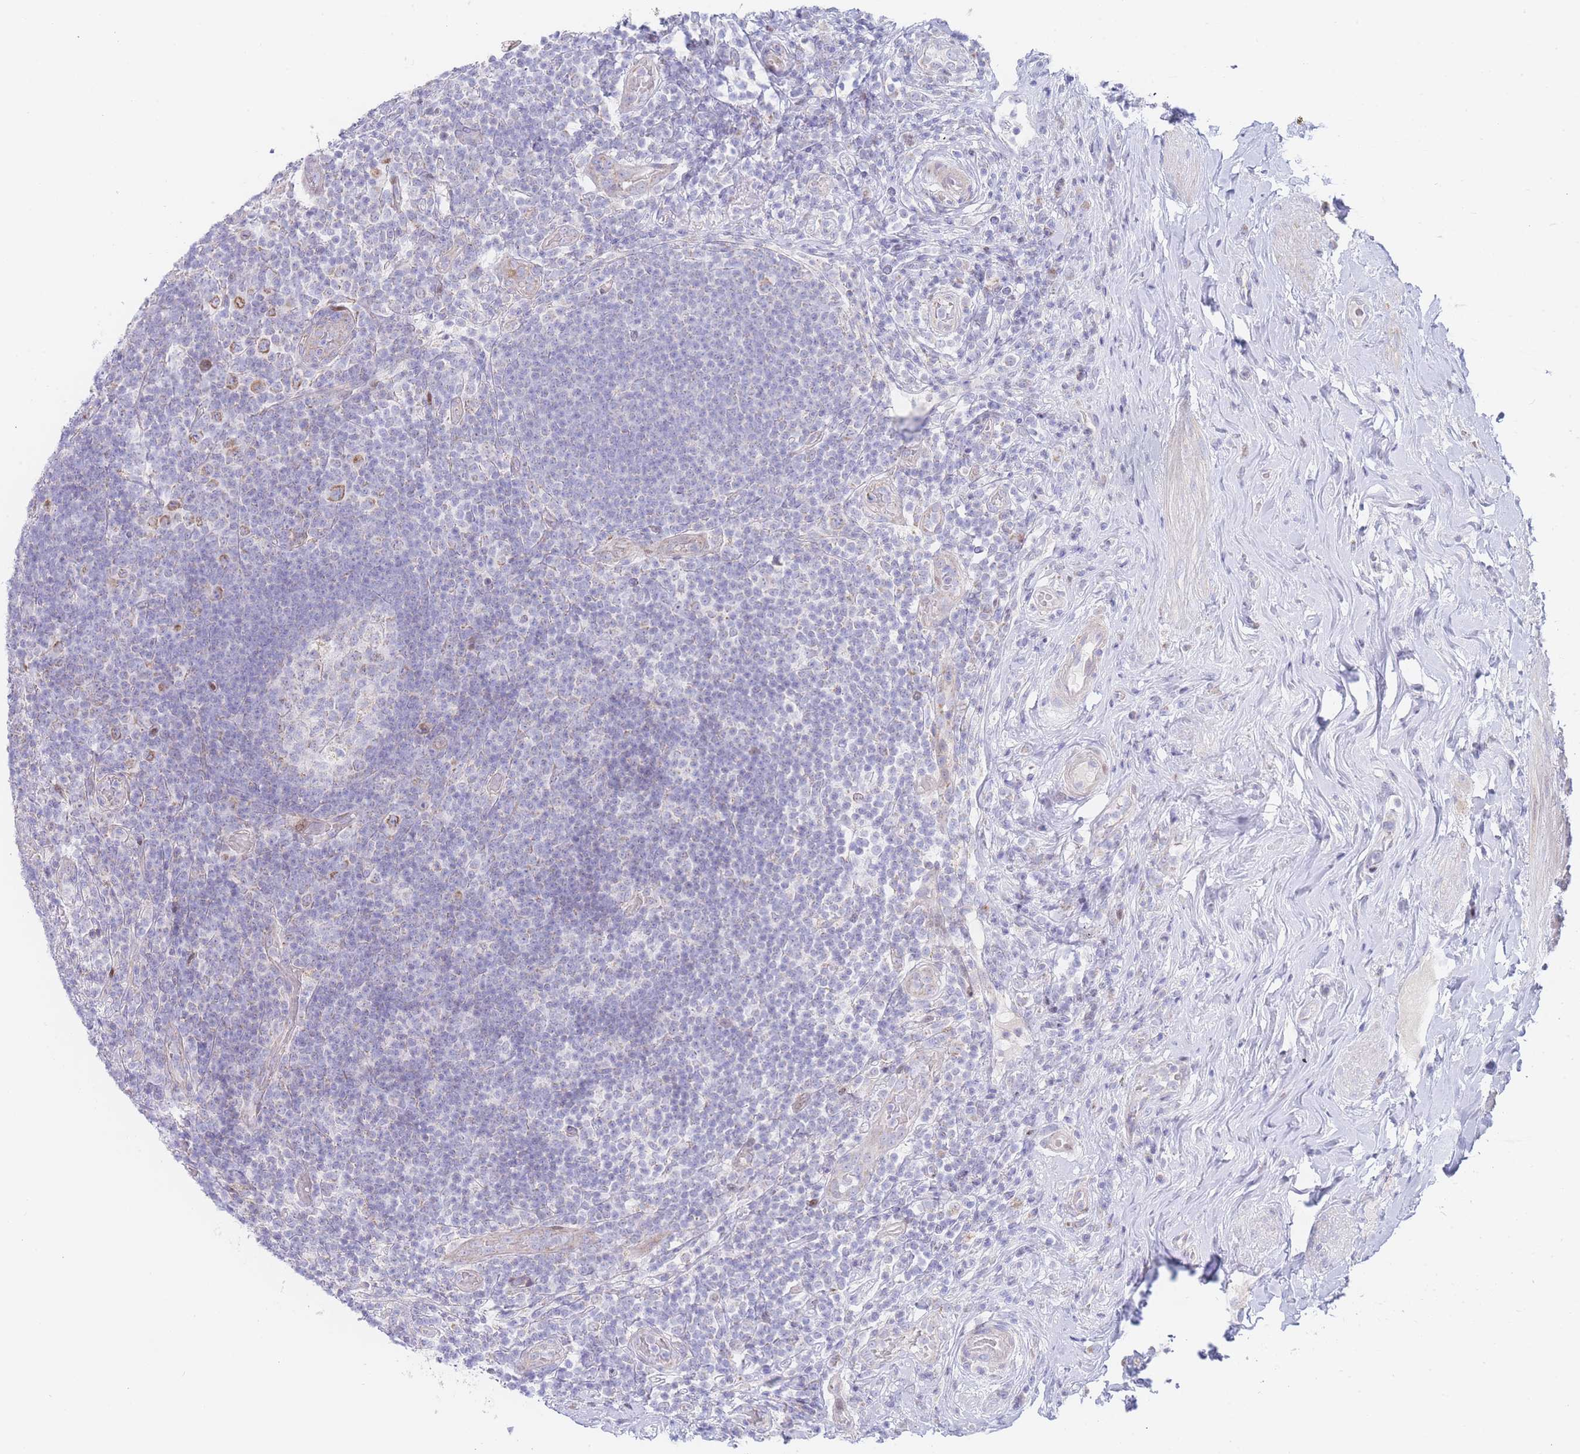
{"staining": {"intensity": "moderate", "quantity": ">75%", "location": "cytoplasmic/membranous"}, "tissue": "appendix", "cell_type": "Glandular cells", "image_type": "normal", "snomed": [{"axis": "morphology", "description": "Normal tissue, NOS"}, {"axis": "topography", "description": "Appendix"}], "caption": "Immunohistochemical staining of unremarkable human appendix shows >75% levels of moderate cytoplasmic/membranous protein positivity in approximately >75% of glandular cells. (Brightfield microscopy of DAB IHC at high magnification).", "gene": "GPAM", "patient": {"sex": "female", "age": 43}}